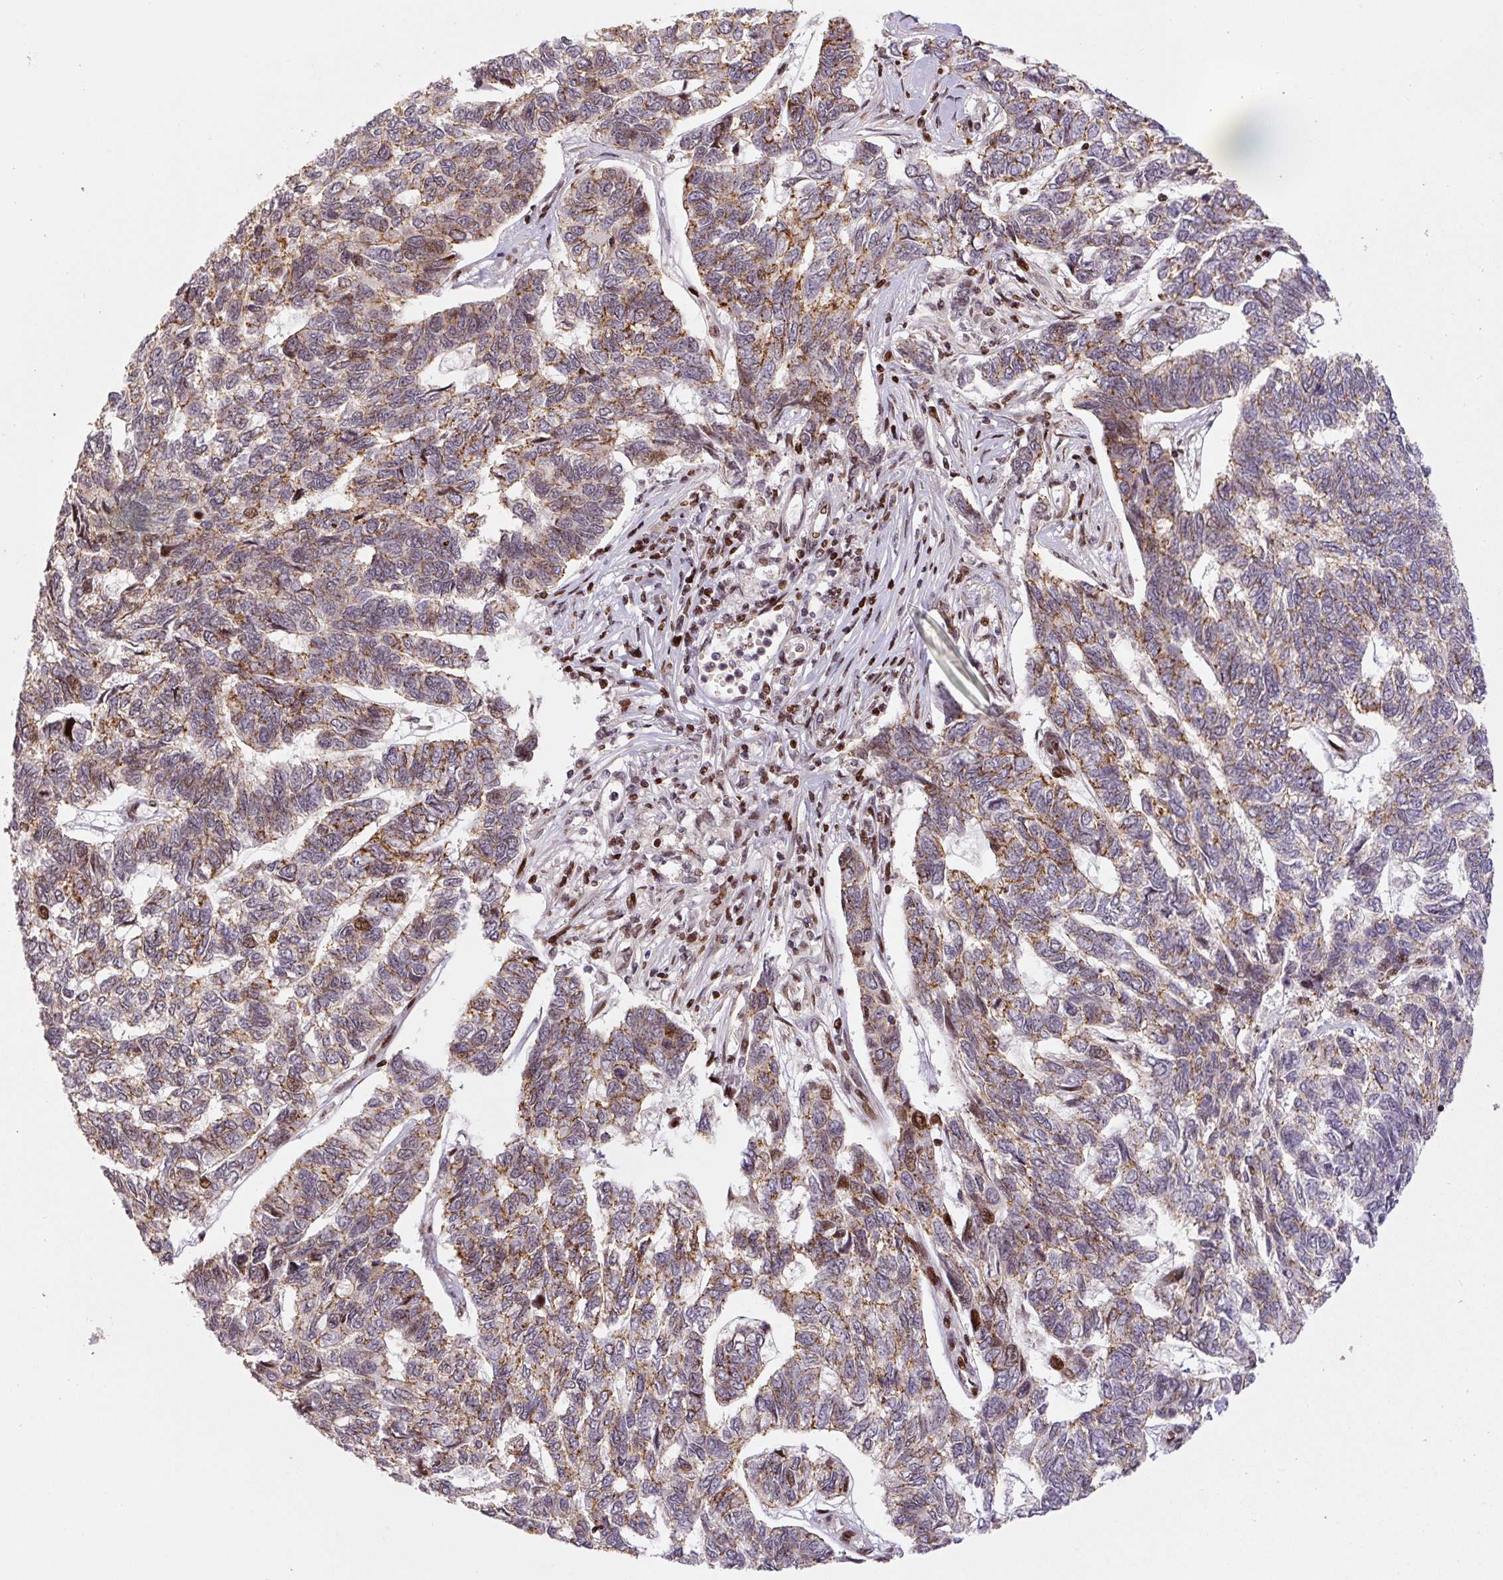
{"staining": {"intensity": "moderate", "quantity": "25%-75%", "location": "nuclear"}, "tissue": "skin cancer", "cell_type": "Tumor cells", "image_type": "cancer", "snomed": [{"axis": "morphology", "description": "Basal cell carcinoma"}, {"axis": "topography", "description": "Skin"}], "caption": "Protein positivity by immunohistochemistry shows moderate nuclear expression in about 25%-75% of tumor cells in basal cell carcinoma (skin).", "gene": "PYDC2", "patient": {"sex": "female", "age": 65}}